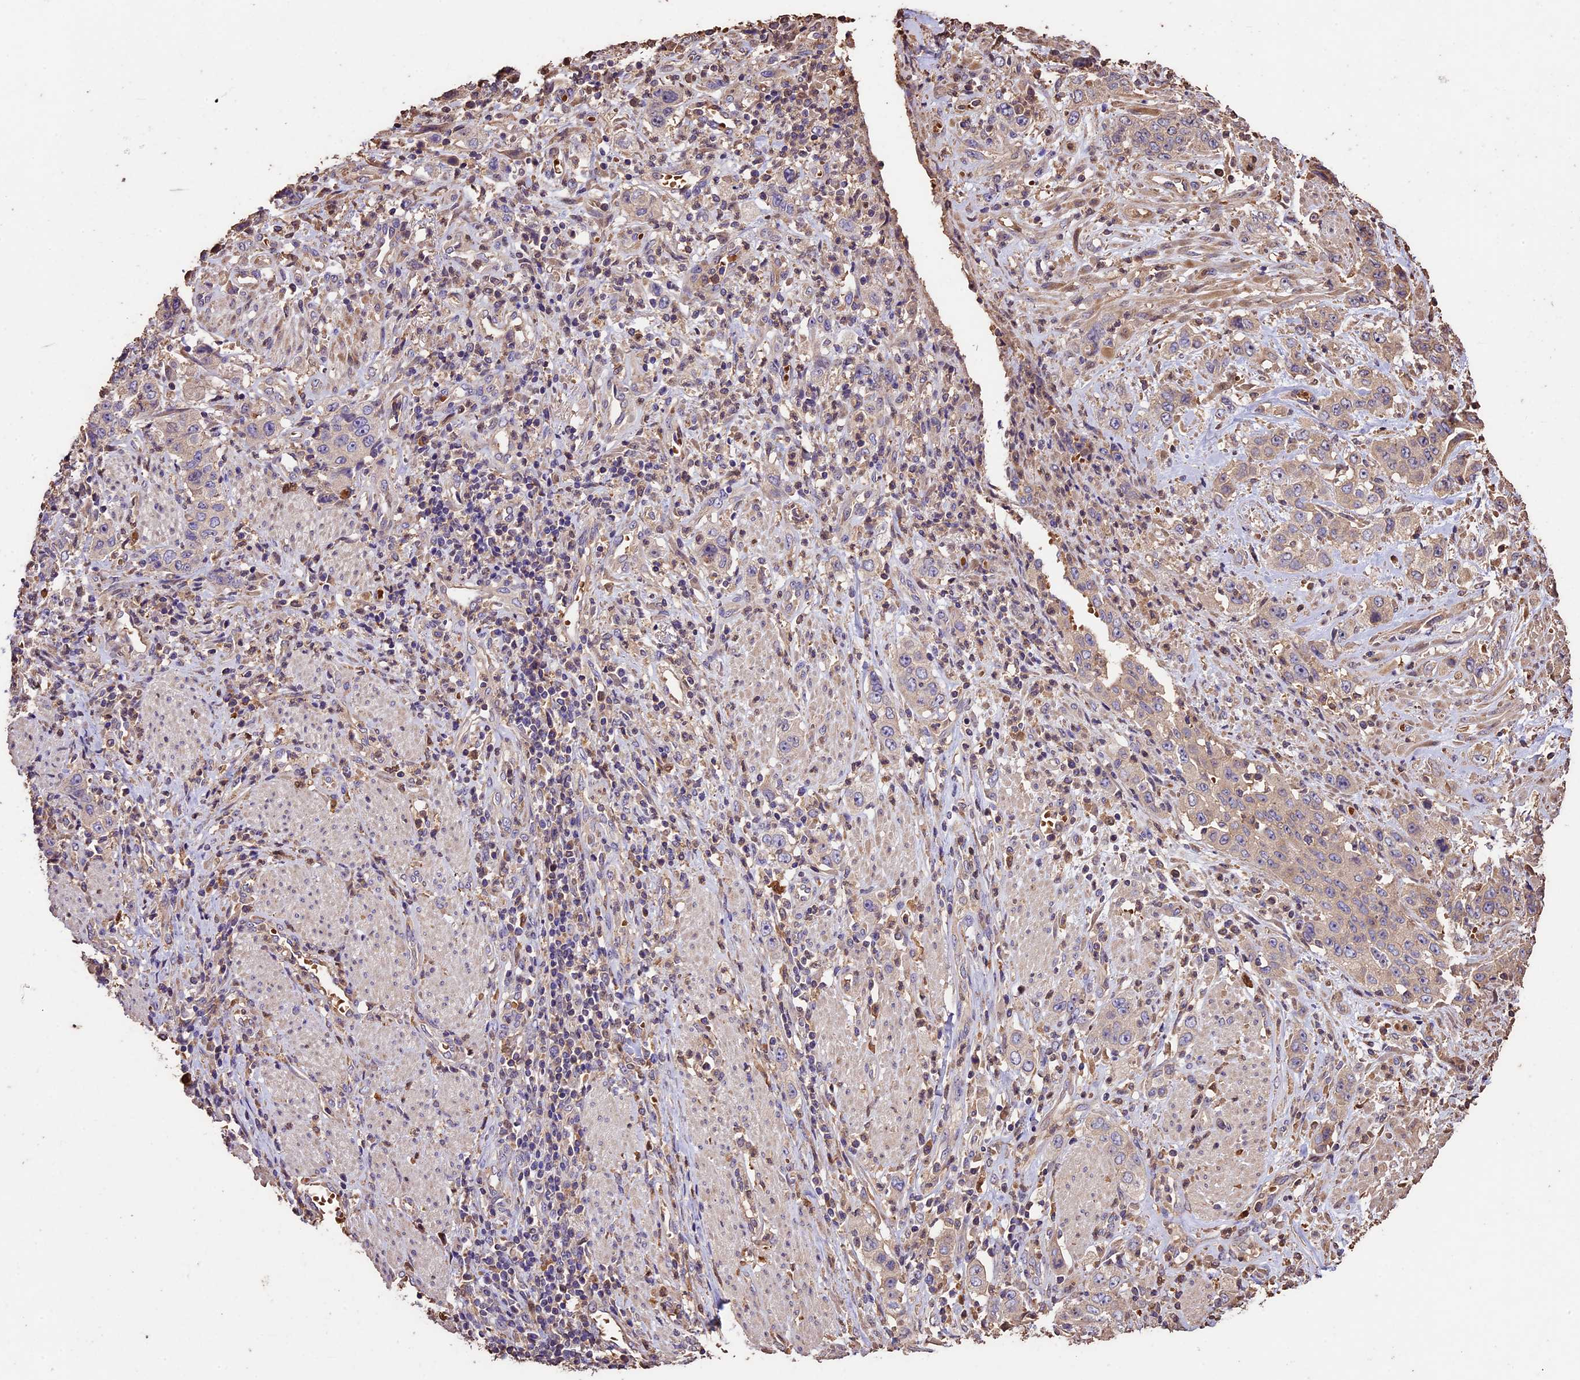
{"staining": {"intensity": "weak", "quantity": "25%-75%", "location": "cytoplasmic/membranous"}, "tissue": "stomach cancer", "cell_type": "Tumor cells", "image_type": "cancer", "snomed": [{"axis": "morphology", "description": "Adenocarcinoma, NOS"}, {"axis": "topography", "description": "Stomach, upper"}], "caption": "Immunohistochemistry of human adenocarcinoma (stomach) shows low levels of weak cytoplasmic/membranous expression in approximately 25%-75% of tumor cells. The staining was performed using DAB to visualize the protein expression in brown, while the nuclei were stained in blue with hematoxylin (Magnification: 20x).", "gene": "CRLF1", "patient": {"sex": "male", "age": 62}}